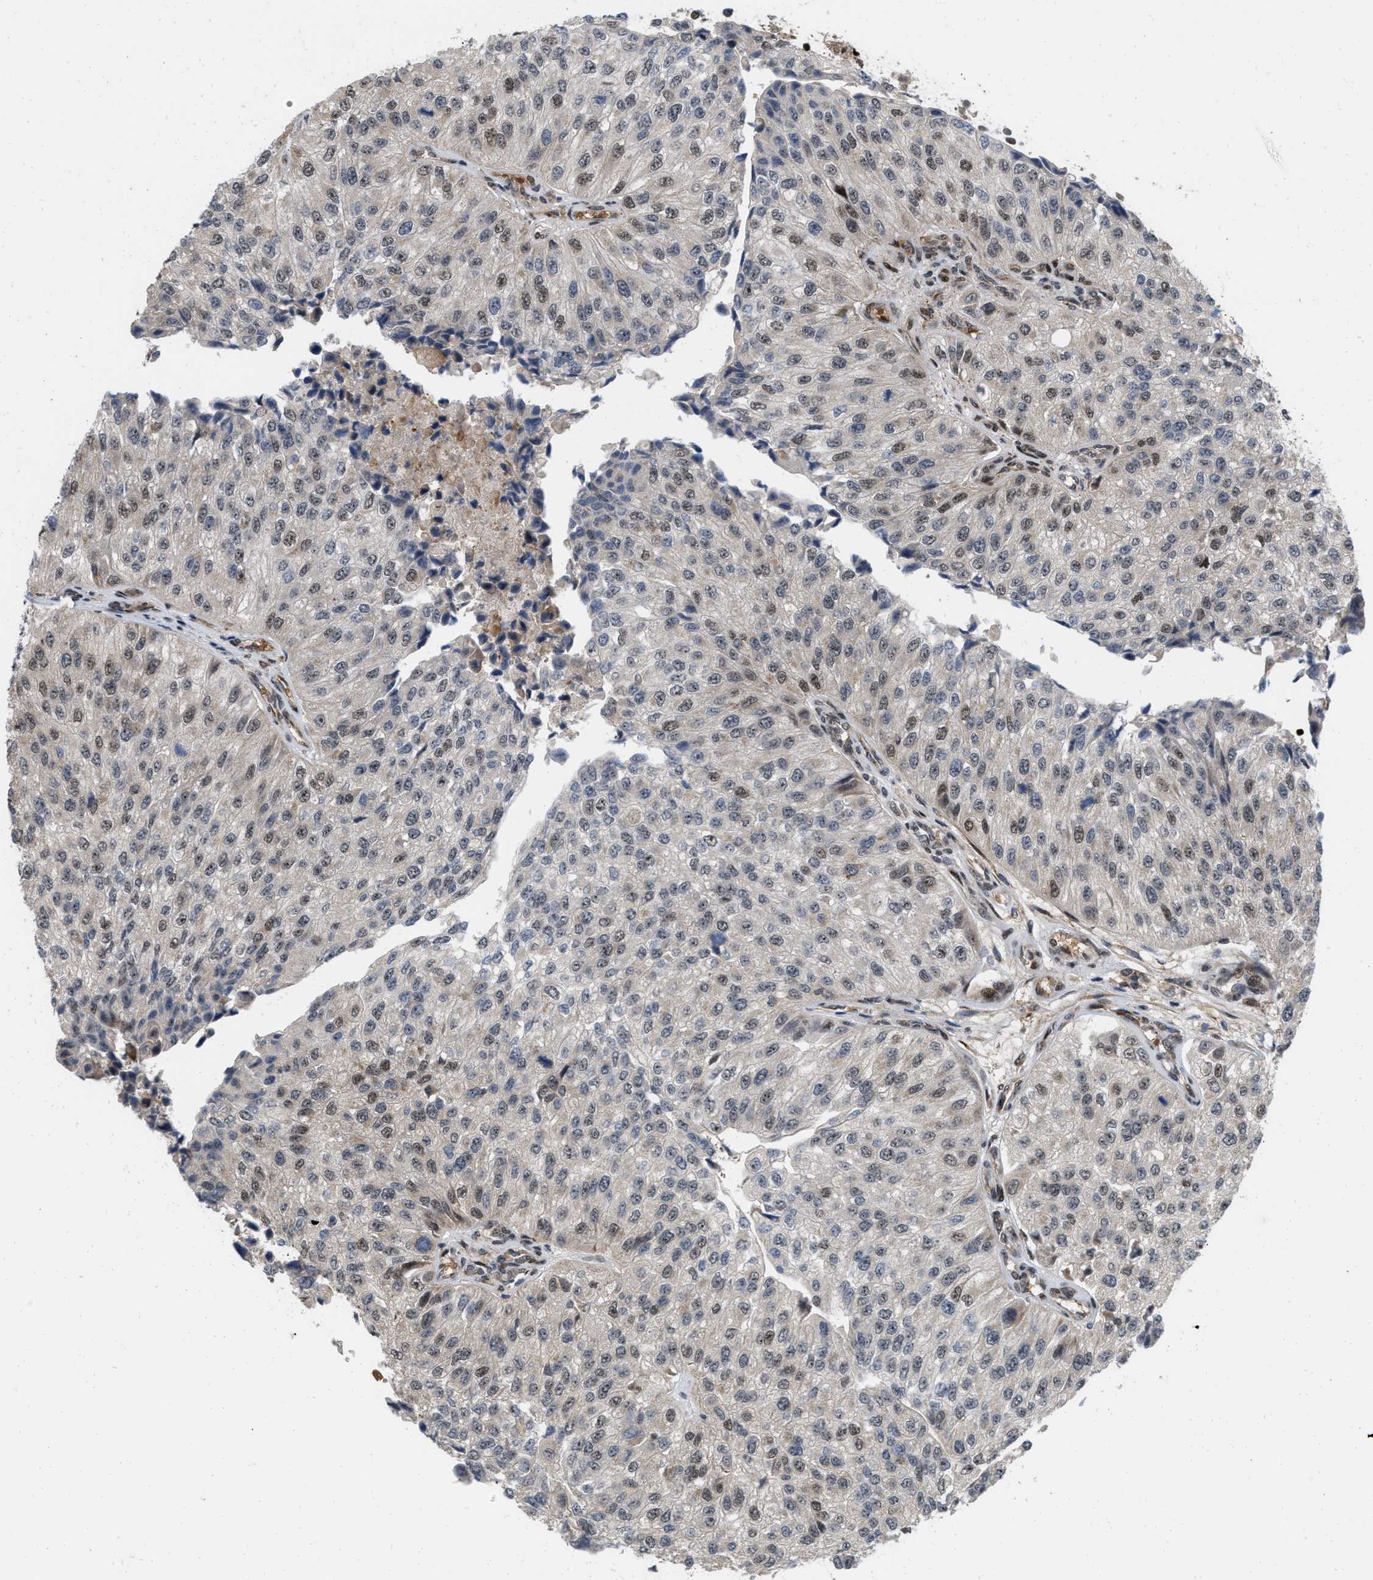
{"staining": {"intensity": "moderate", "quantity": ">75%", "location": "nuclear"}, "tissue": "urothelial cancer", "cell_type": "Tumor cells", "image_type": "cancer", "snomed": [{"axis": "morphology", "description": "Urothelial carcinoma, High grade"}, {"axis": "topography", "description": "Kidney"}, {"axis": "topography", "description": "Urinary bladder"}], "caption": "Protein staining of urothelial cancer tissue exhibits moderate nuclear positivity in approximately >75% of tumor cells.", "gene": "ANKRD11", "patient": {"sex": "male", "age": 77}}